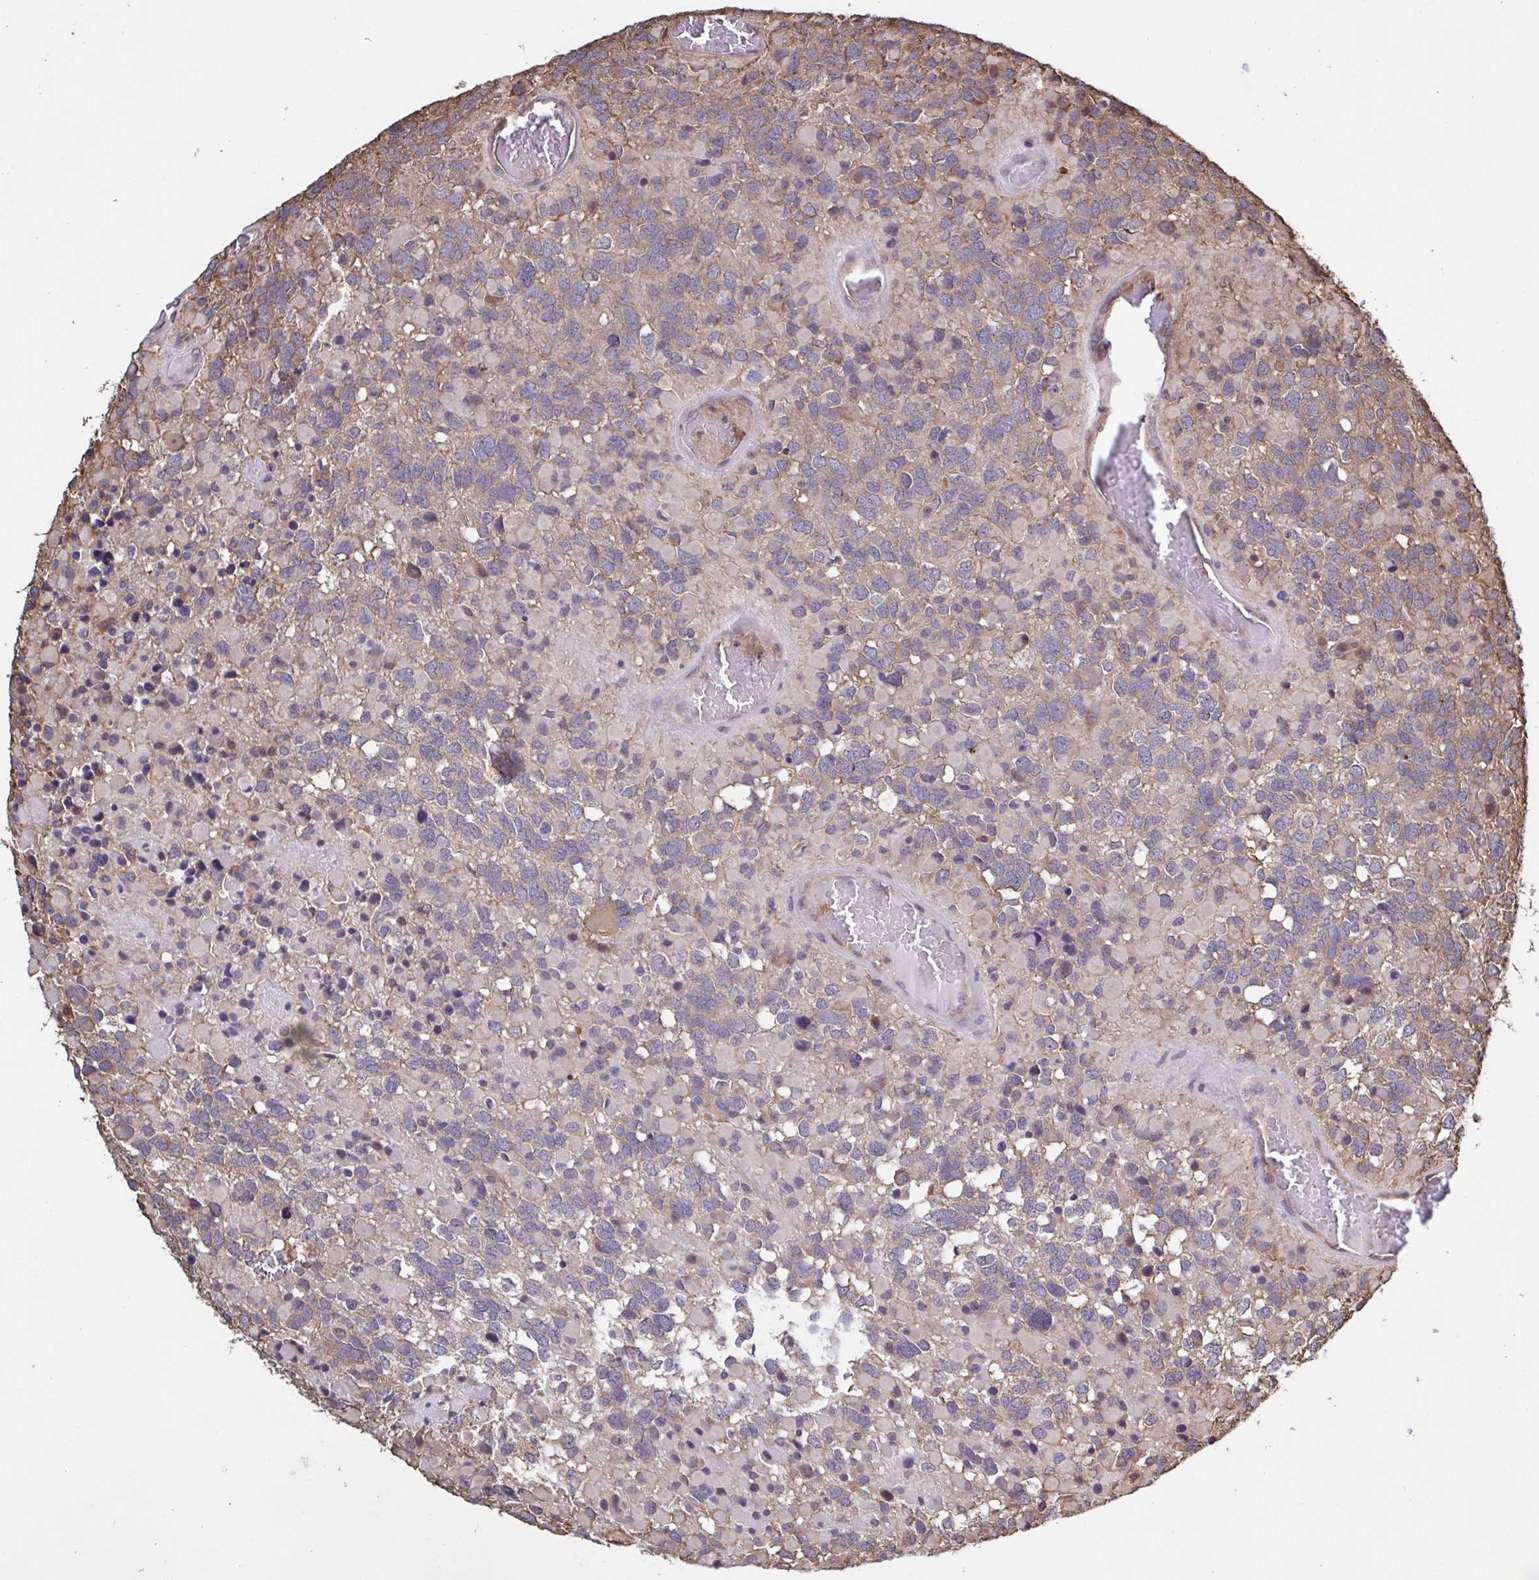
{"staining": {"intensity": "negative", "quantity": "none", "location": "none"}, "tissue": "glioma", "cell_type": "Tumor cells", "image_type": "cancer", "snomed": [{"axis": "morphology", "description": "Glioma, malignant, High grade"}, {"axis": "topography", "description": "Brain"}], "caption": "Human malignant glioma (high-grade) stained for a protein using immunohistochemistry exhibits no expression in tumor cells.", "gene": "ZNF200", "patient": {"sex": "female", "age": 40}}